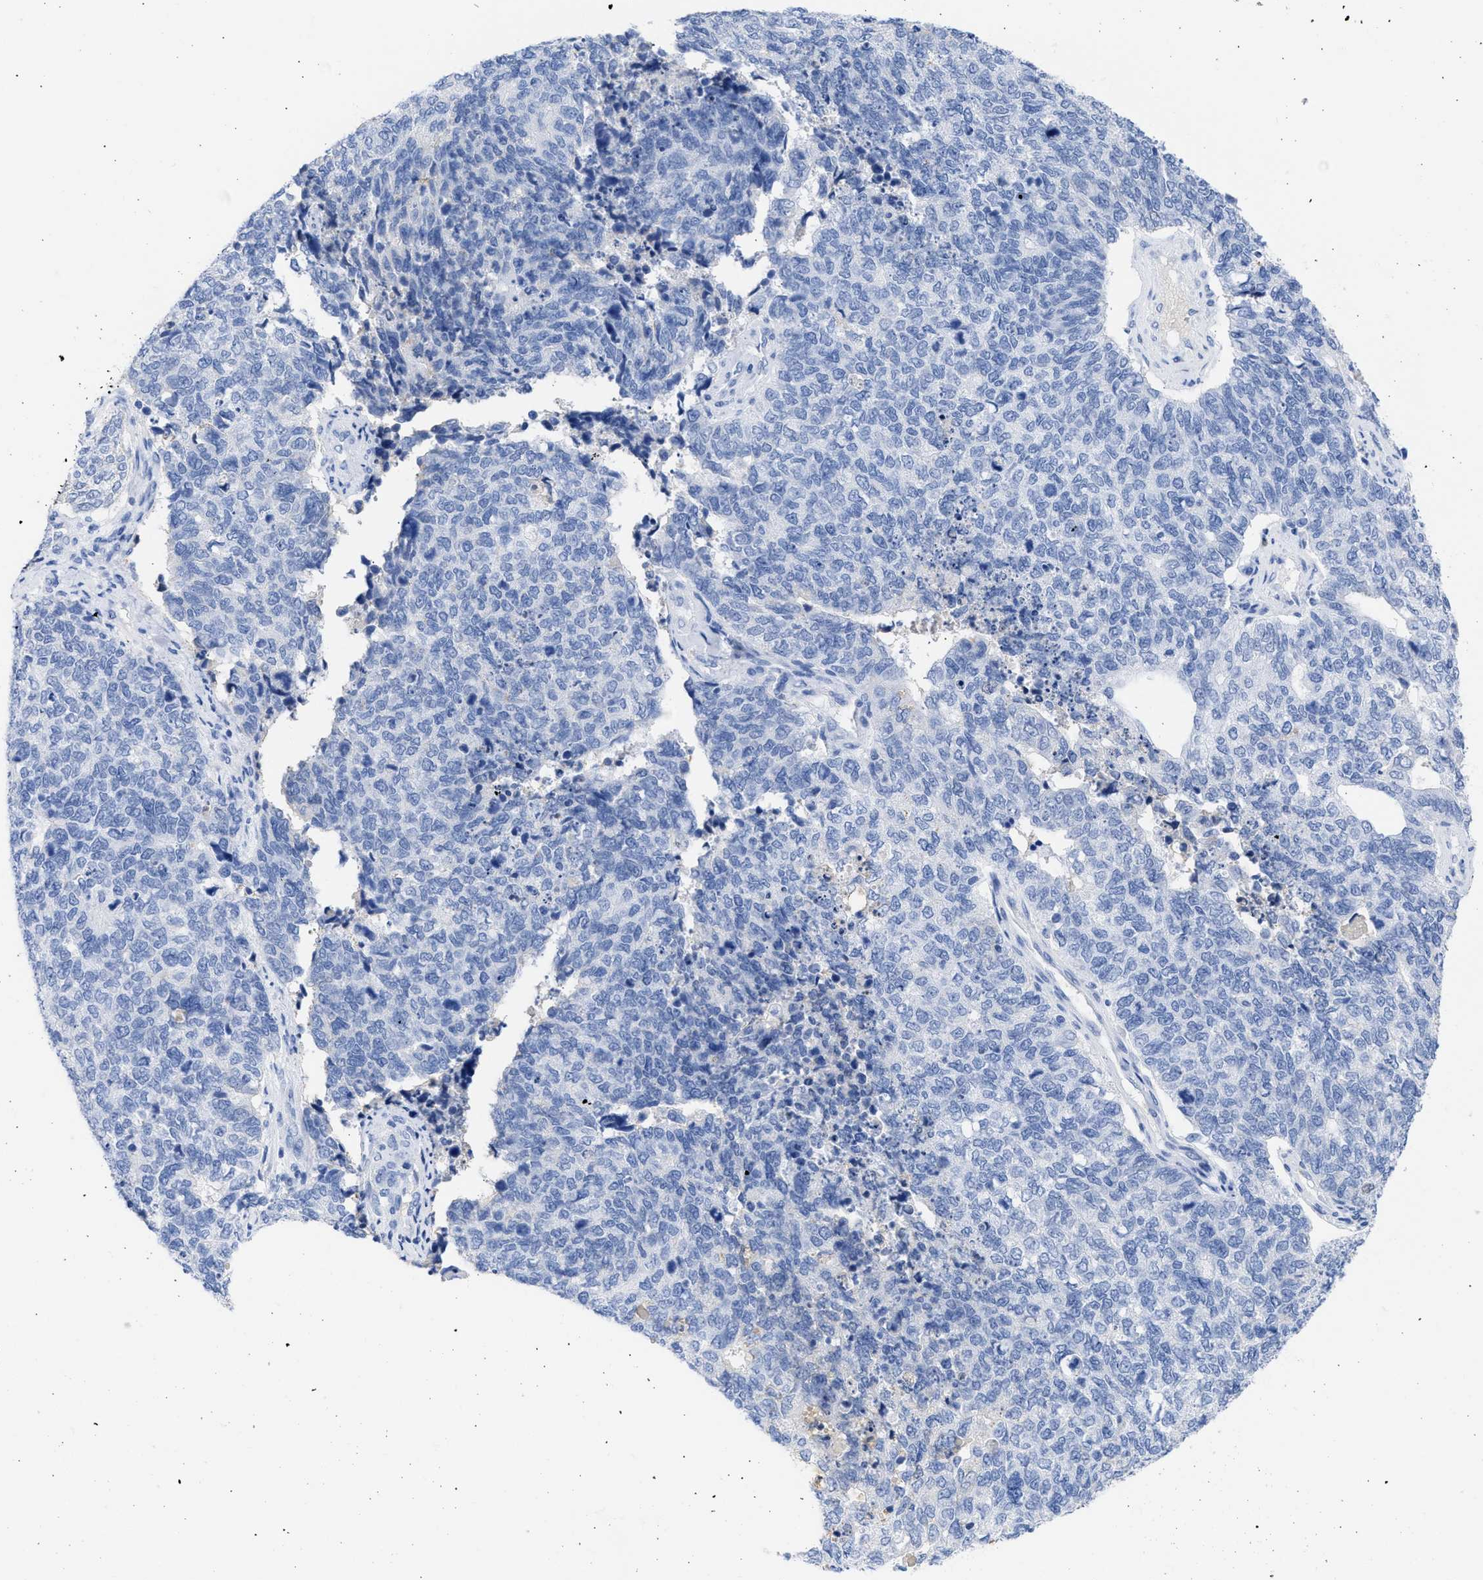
{"staining": {"intensity": "negative", "quantity": "none", "location": "none"}, "tissue": "cervical cancer", "cell_type": "Tumor cells", "image_type": "cancer", "snomed": [{"axis": "morphology", "description": "Squamous cell carcinoma, NOS"}, {"axis": "topography", "description": "Cervix"}], "caption": "A high-resolution photomicrograph shows immunohistochemistry (IHC) staining of cervical squamous cell carcinoma, which displays no significant expression in tumor cells. (DAB immunohistochemistry, high magnification).", "gene": "RSPH1", "patient": {"sex": "female", "age": 63}}